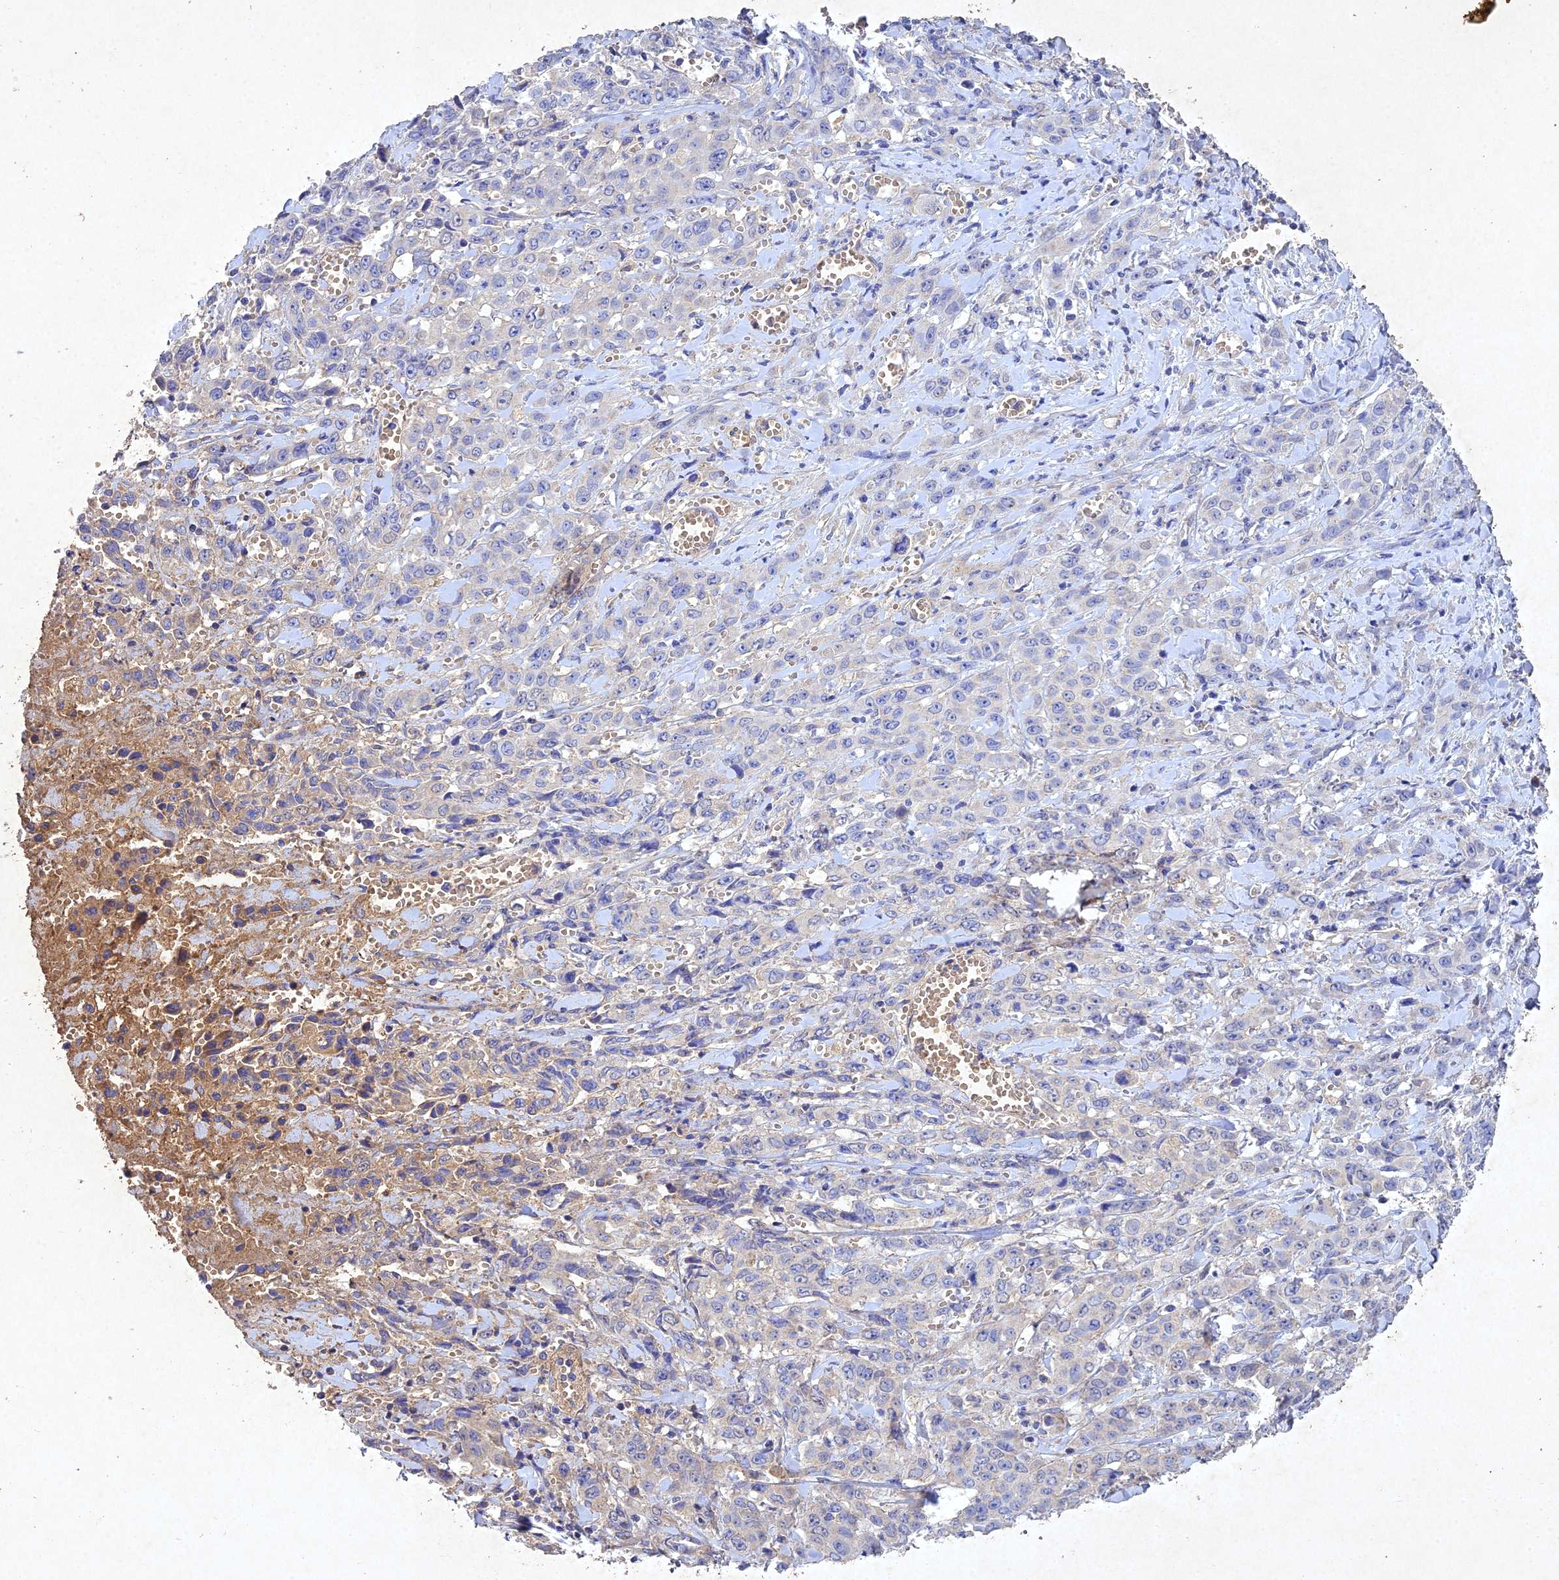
{"staining": {"intensity": "negative", "quantity": "none", "location": "none"}, "tissue": "stomach cancer", "cell_type": "Tumor cells", "image_type": "cancer", "snomed": [{"axis": "morphology", "description": "Adenocarcinoma, NOS"}, {"axis": "topography", "description": "Stomach, upper"}], "caption": "Immunohistochemistry (IHC) of stomach cancer (adenocarcinoma) reveals no positivity in tumor cells.", "gene": "NDUFV1", "patient": {"sex": "male", "age": 62}}